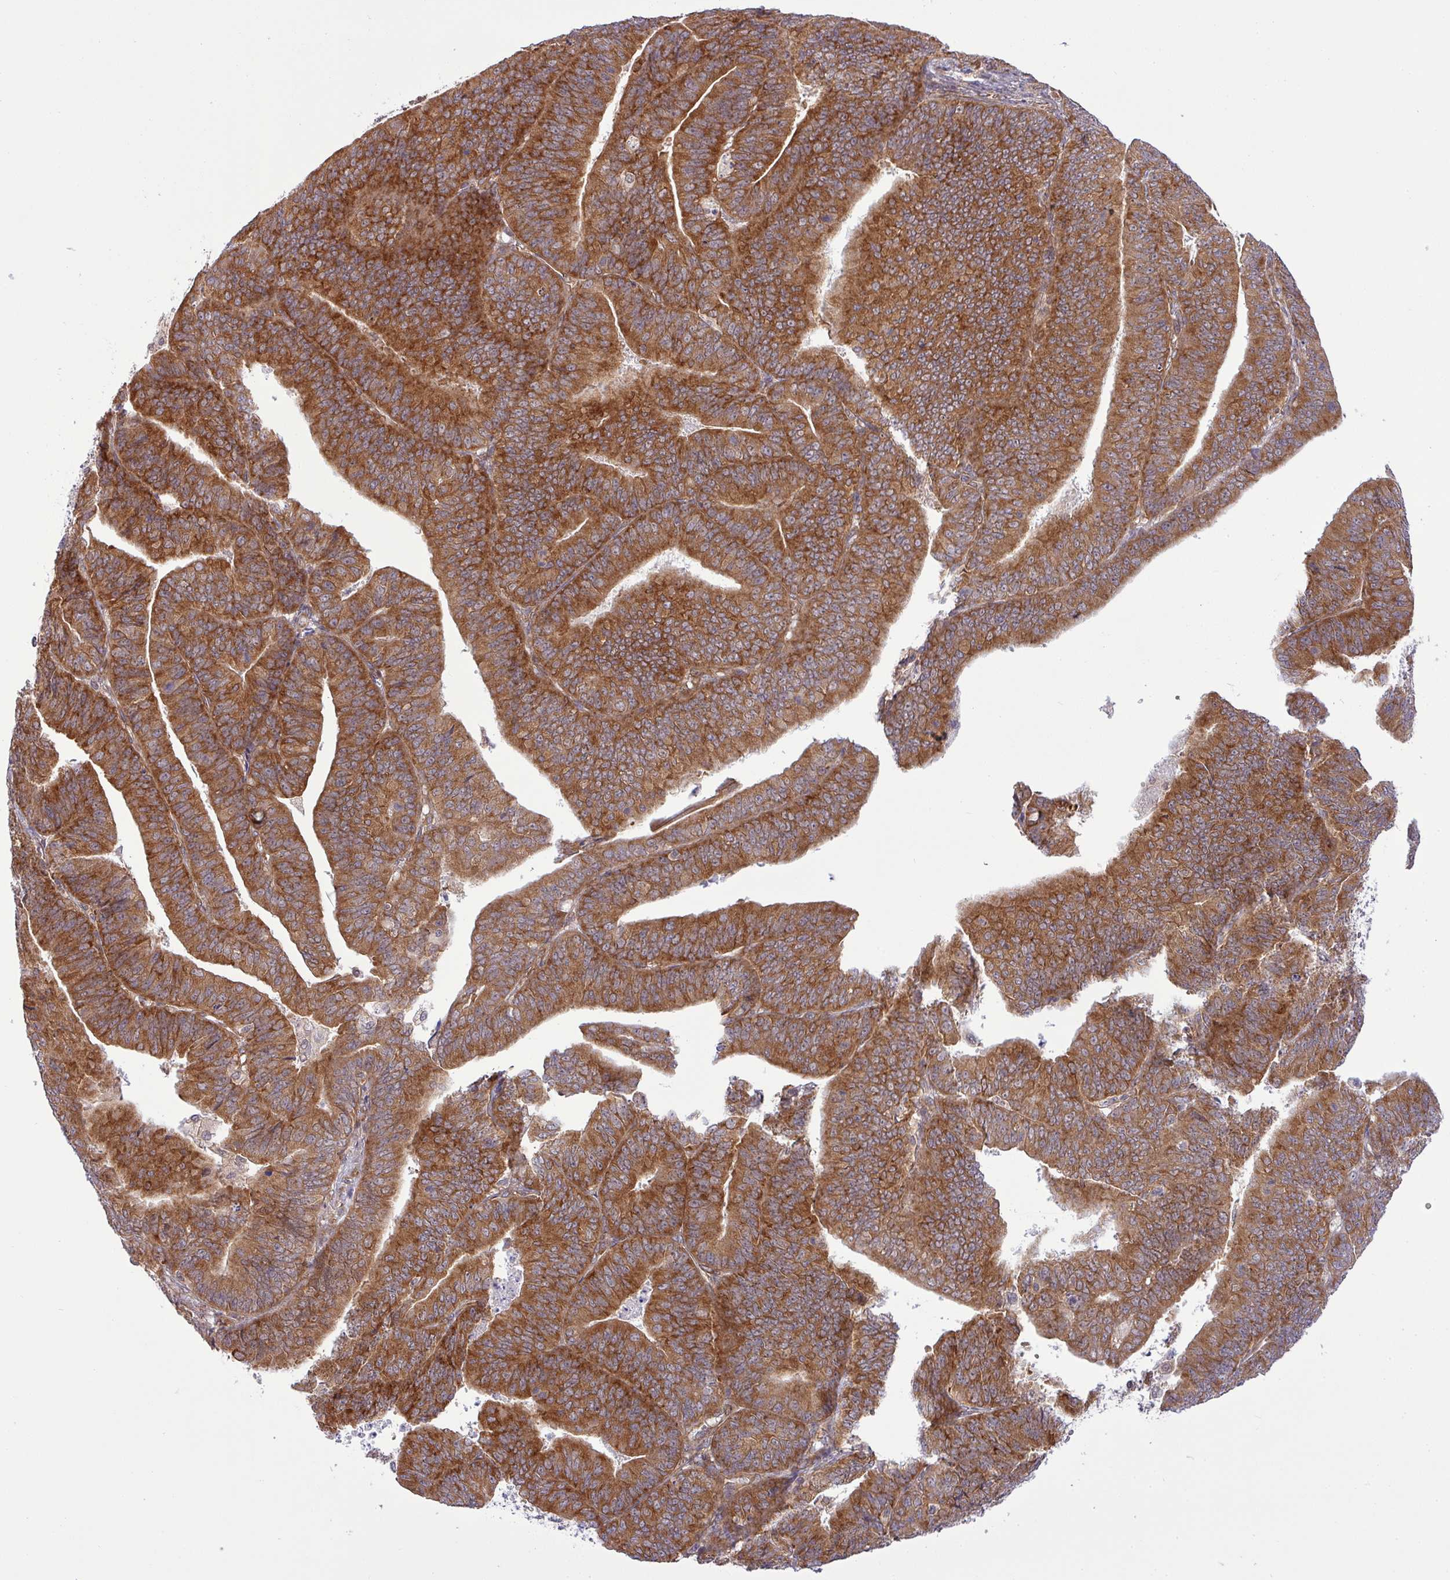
{"staining": {"intensity": "strong", "quantity": ">75%", "location": "cytoplasmic/membranous"}, "tissue": "endometrial cancer", "cell_type": "Tumor cells", "image_type": "cancer", "snomed": [{"axis": "morphology", "description": "Adenocarcinoma, NOS"}, {"axis": "topography", "description": "Endometrium"}], "caption": "High-magnification brightfield microscopy of endometrial cancer (adenocarcinoma) stained with DAB (brown) and counterstained with hematoxylin (blue). tumor cells exhibit strong cytoplasmic/membranous staining is seen in about>75% of cells. The staining is performed using DAB brown chromogen to label protein expression. The nuclei are counter-stained blue using hematoxylin.", "gene": "FAM222B", "patient": {"sex": "female", "age": 73}}